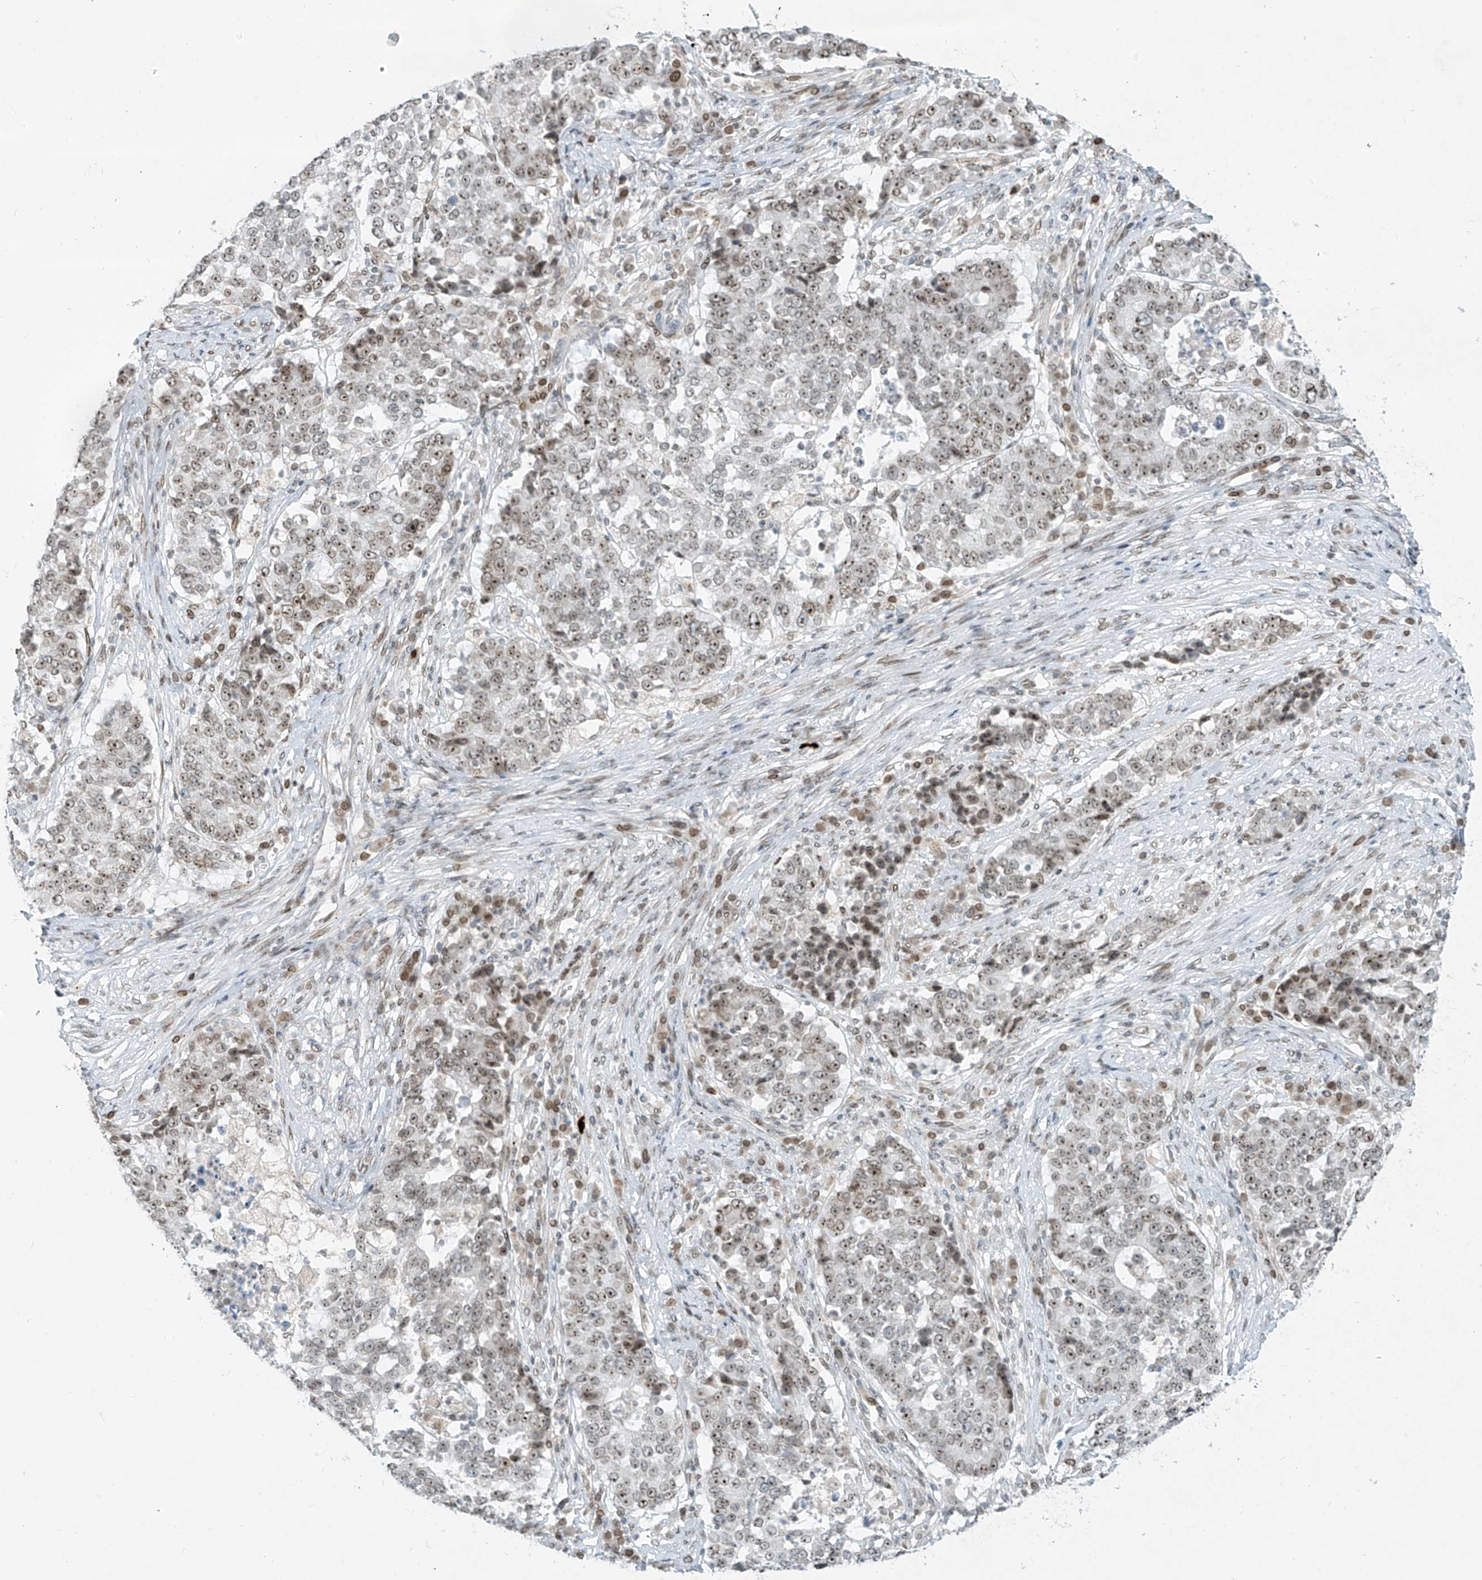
{"staining": {"intensity": "moderate", "quantity": "25%-75%", "location": "nuclear"}, "tissue": "stomach cancer", "cell_type": "Tumor cells", "image_type": "cancer", "snomed": [{"axis": "morphology", "description": "Adenocarcinoma, NOS"}, {"axis": "topography", "description": "Stomach"}], "caption": "Tumor cells exhibit medium levels of moderate nuclear staining in about 25%-75% of cells in stomach cancer.", "gene": "SAMD15", "patient": {"sex": "male", "age": 59}}